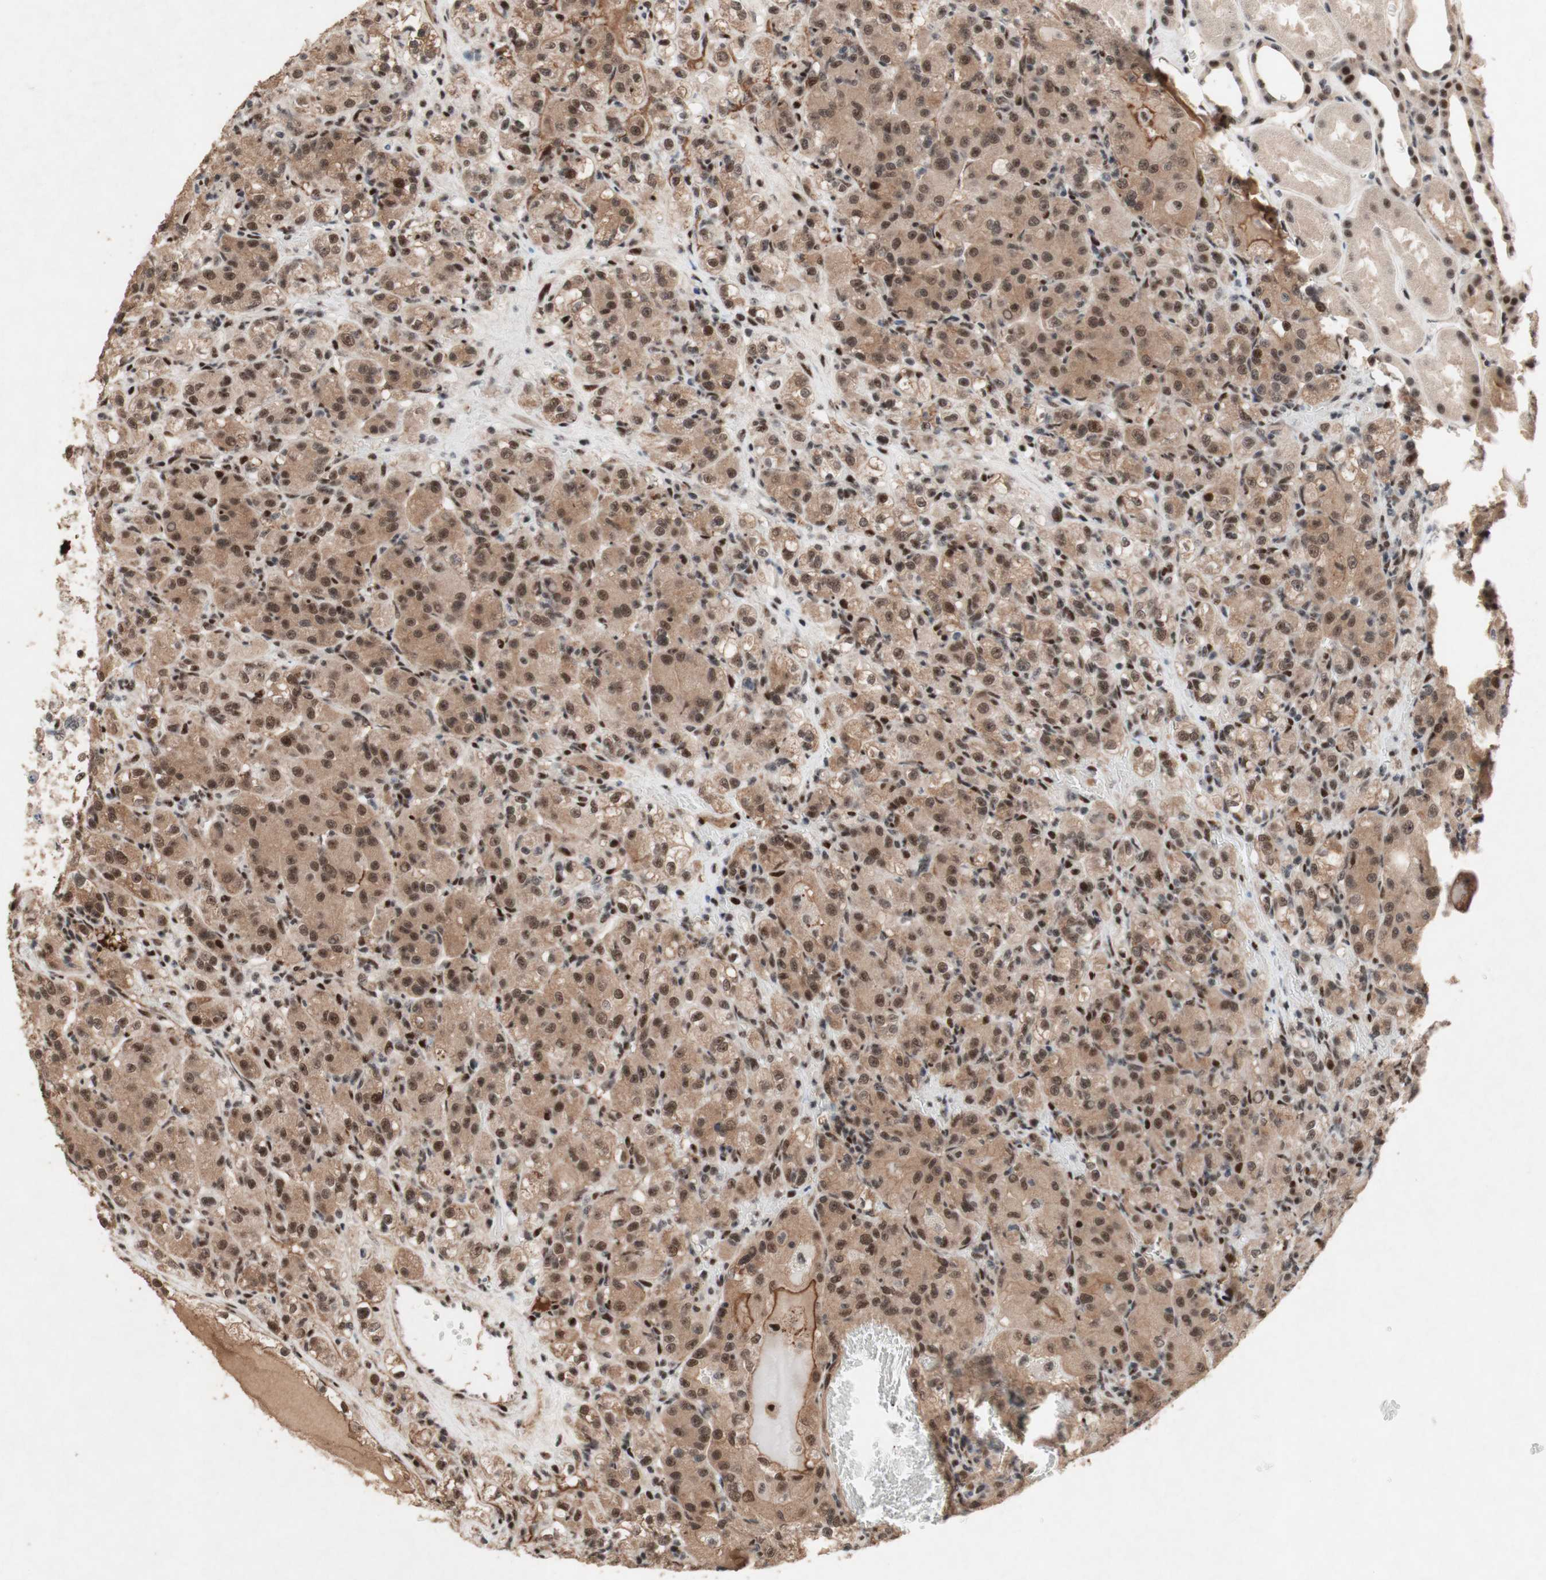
{"staining": {"intensity": "moderate", "quantity": ">75%", "location": "cytoplasmic/membranous,nuclear"}, "tissue": "renal cancer", "cell_type": "Tumor cells", "image_type": "cancer", "snomed": [{"axis": "morphology", "description": "Adenocarcinoma, NOS"}, {"axis": "topography", "description": "Kidney"}], "caption": "This photomicrograph reveals renal adenocarcinoma stained with immunohistochemistry (IHC) to label a protein in brown. The cytoplasmic/membranous and nuclear of tumor cells show moderate positivity for the protein. Nuclei are counter-stained blue.", "gene": "TLE1", "patient": {"sex": "male", "age": 61}}